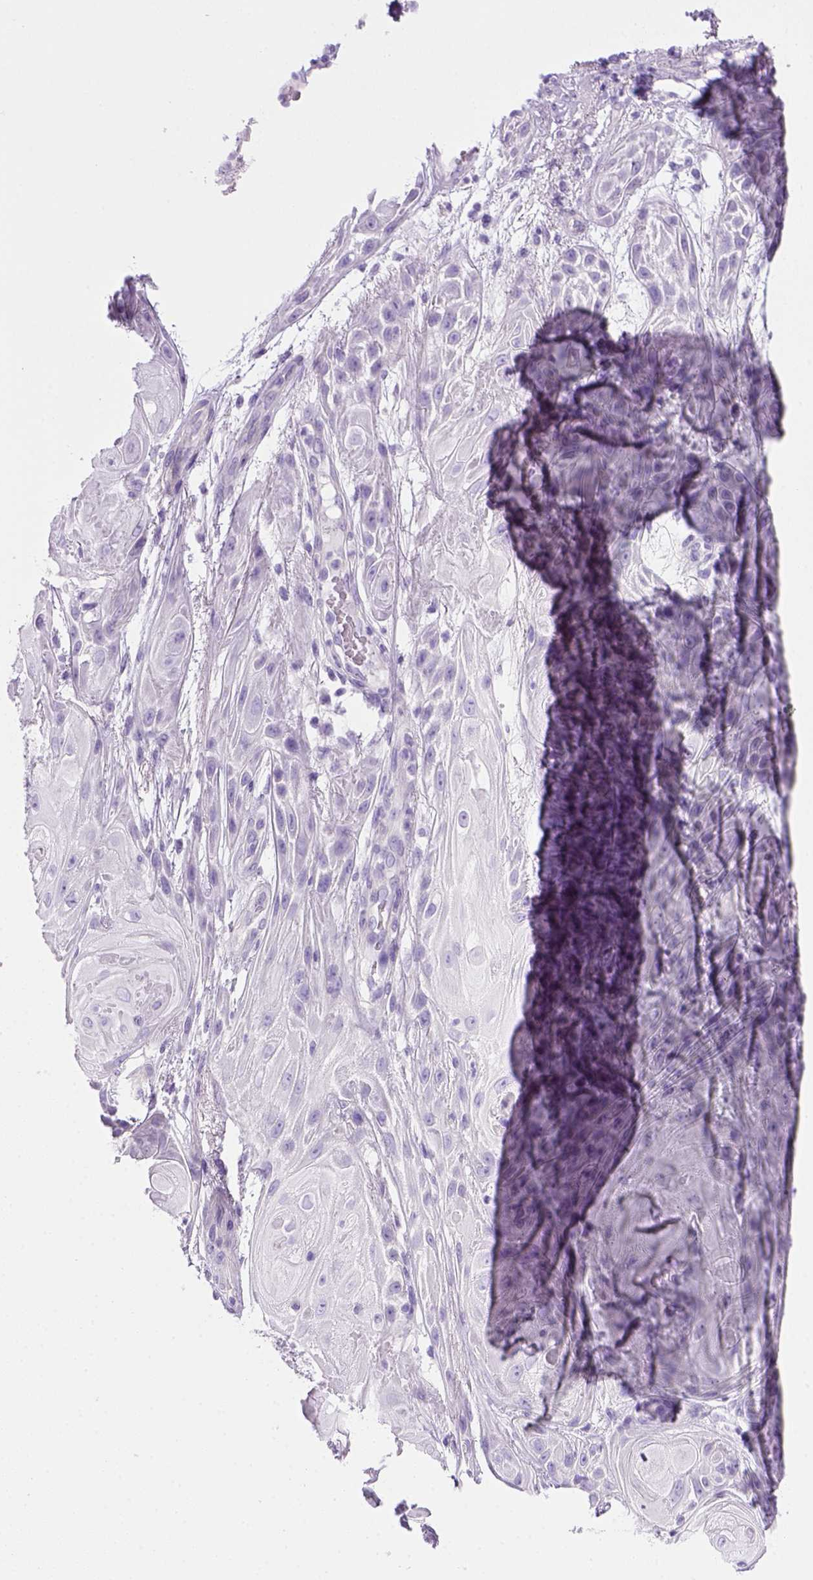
{"staining": {"intensity": "negative", "quantity": "none", "location": "none"}, "tissue": "skin cancer", "cell_type": "Tumor cells", "image_type": "cancer", "snomed": [{"axis": "morphology", "description": "Squamous cell carcinoma, NOS"}, {"axis": "topography", "description": "Skin"}], "caption": "Immunohistochemistry (IHC) of human skin cancer (squamous cell carcinoma) demonstrates no positivity in tumor cells. (DAB immunohistochemistry (IHC) with hematoxylin counter stain).", "gene": "KRT71", "patient": {"sex": "male", "age": 62}}